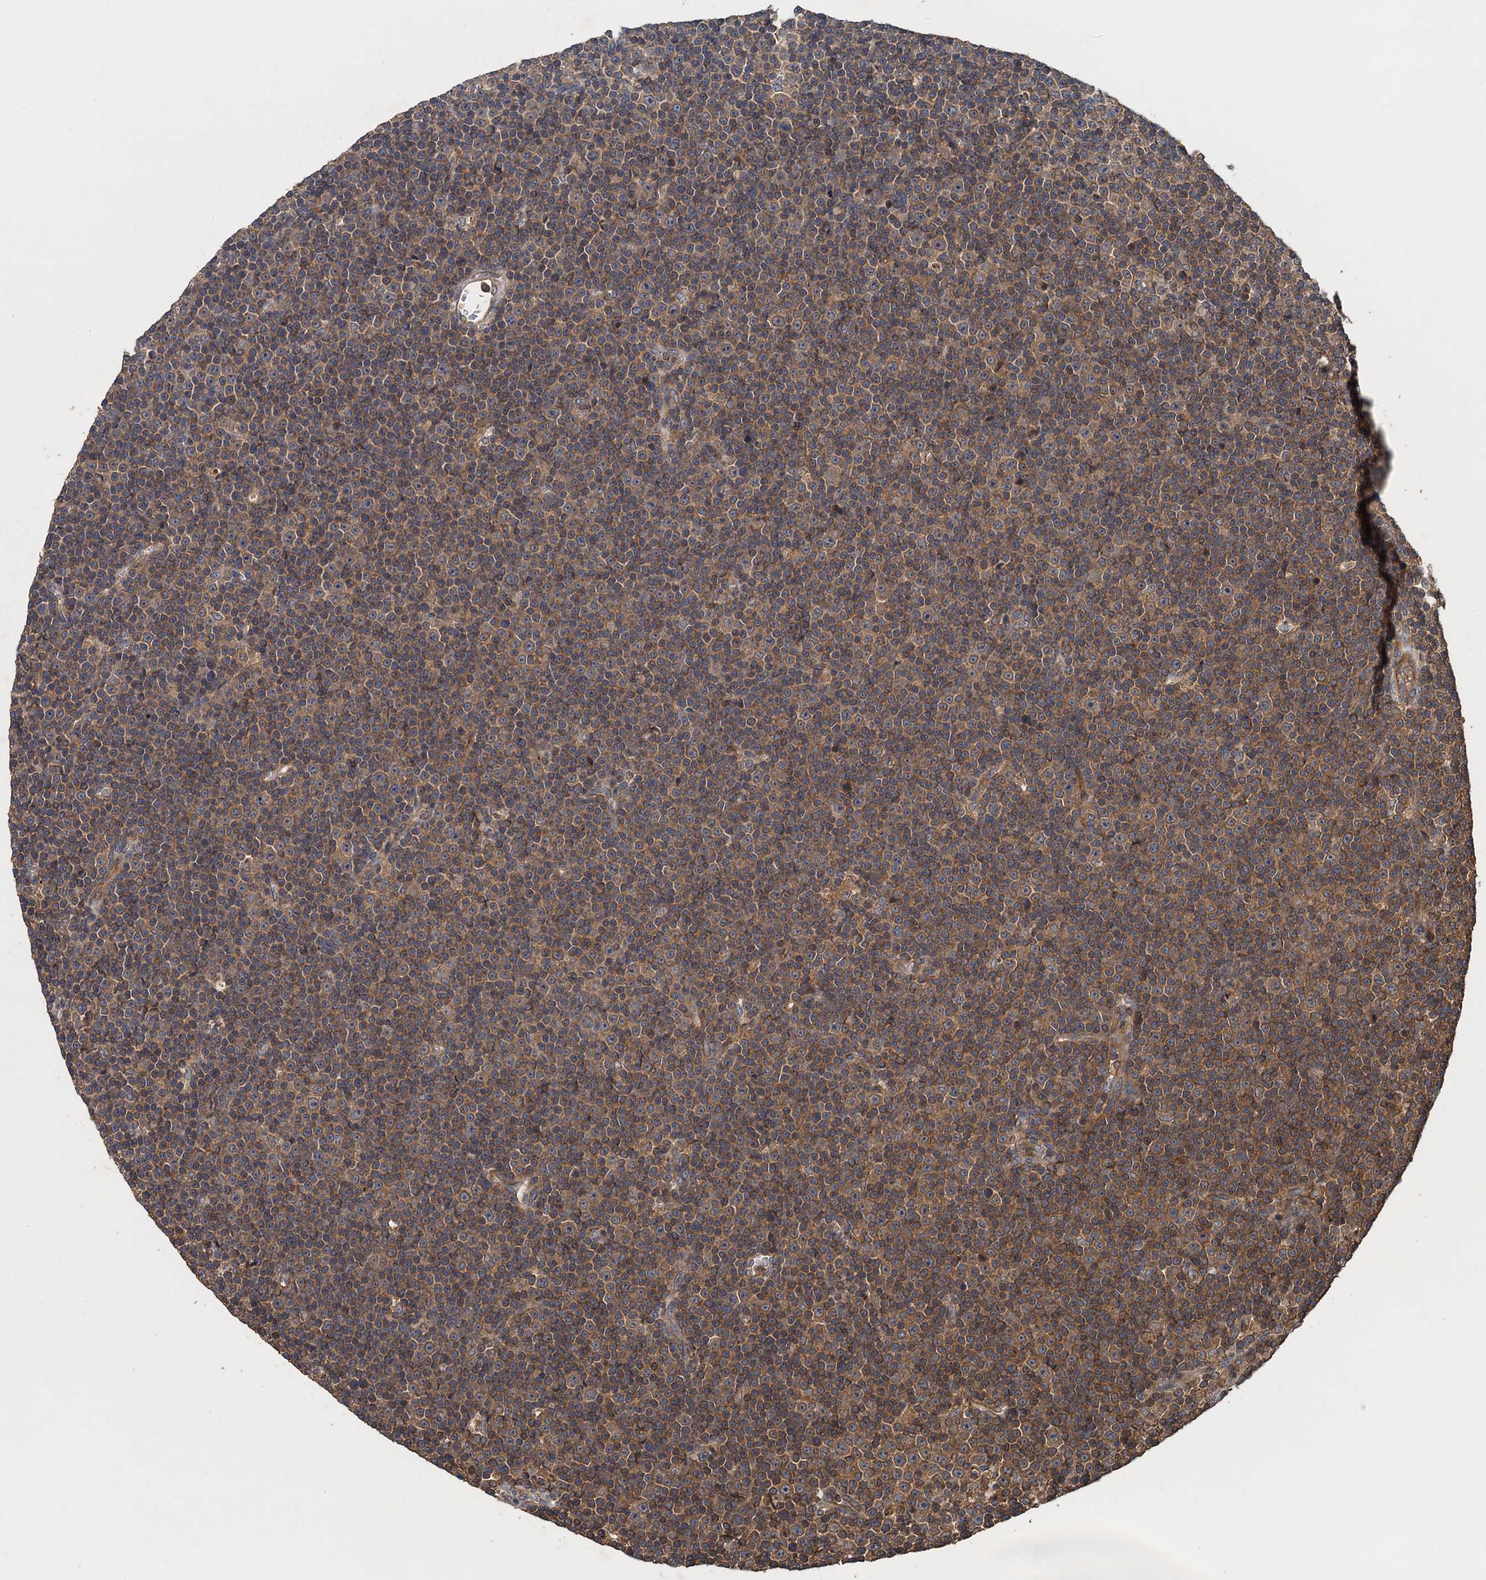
{"staining": {"intensity": "weak", "quantity": ">75%", "location": "cytoplasmic/membranous"}, "tissue": "lymphoma", "cell_type": "Tumor cells", "image_type": "cancer", "snomed": [{"axis": "morphology", "description": "Malignant lymphoma, non-Hodgkin's type, Low grade"}, {"axis": "topography", "description": "Lymph node"}], "caption": "Human malignant lymphoma, non-Hodgkin's type (low-grade) stained with a brown dye exhibits weak cytoplasmic/membranous positive expression in about >75% of tumor cells.", "gene": "BORCS5", "patient": {"sex": "female", "age": 67}}